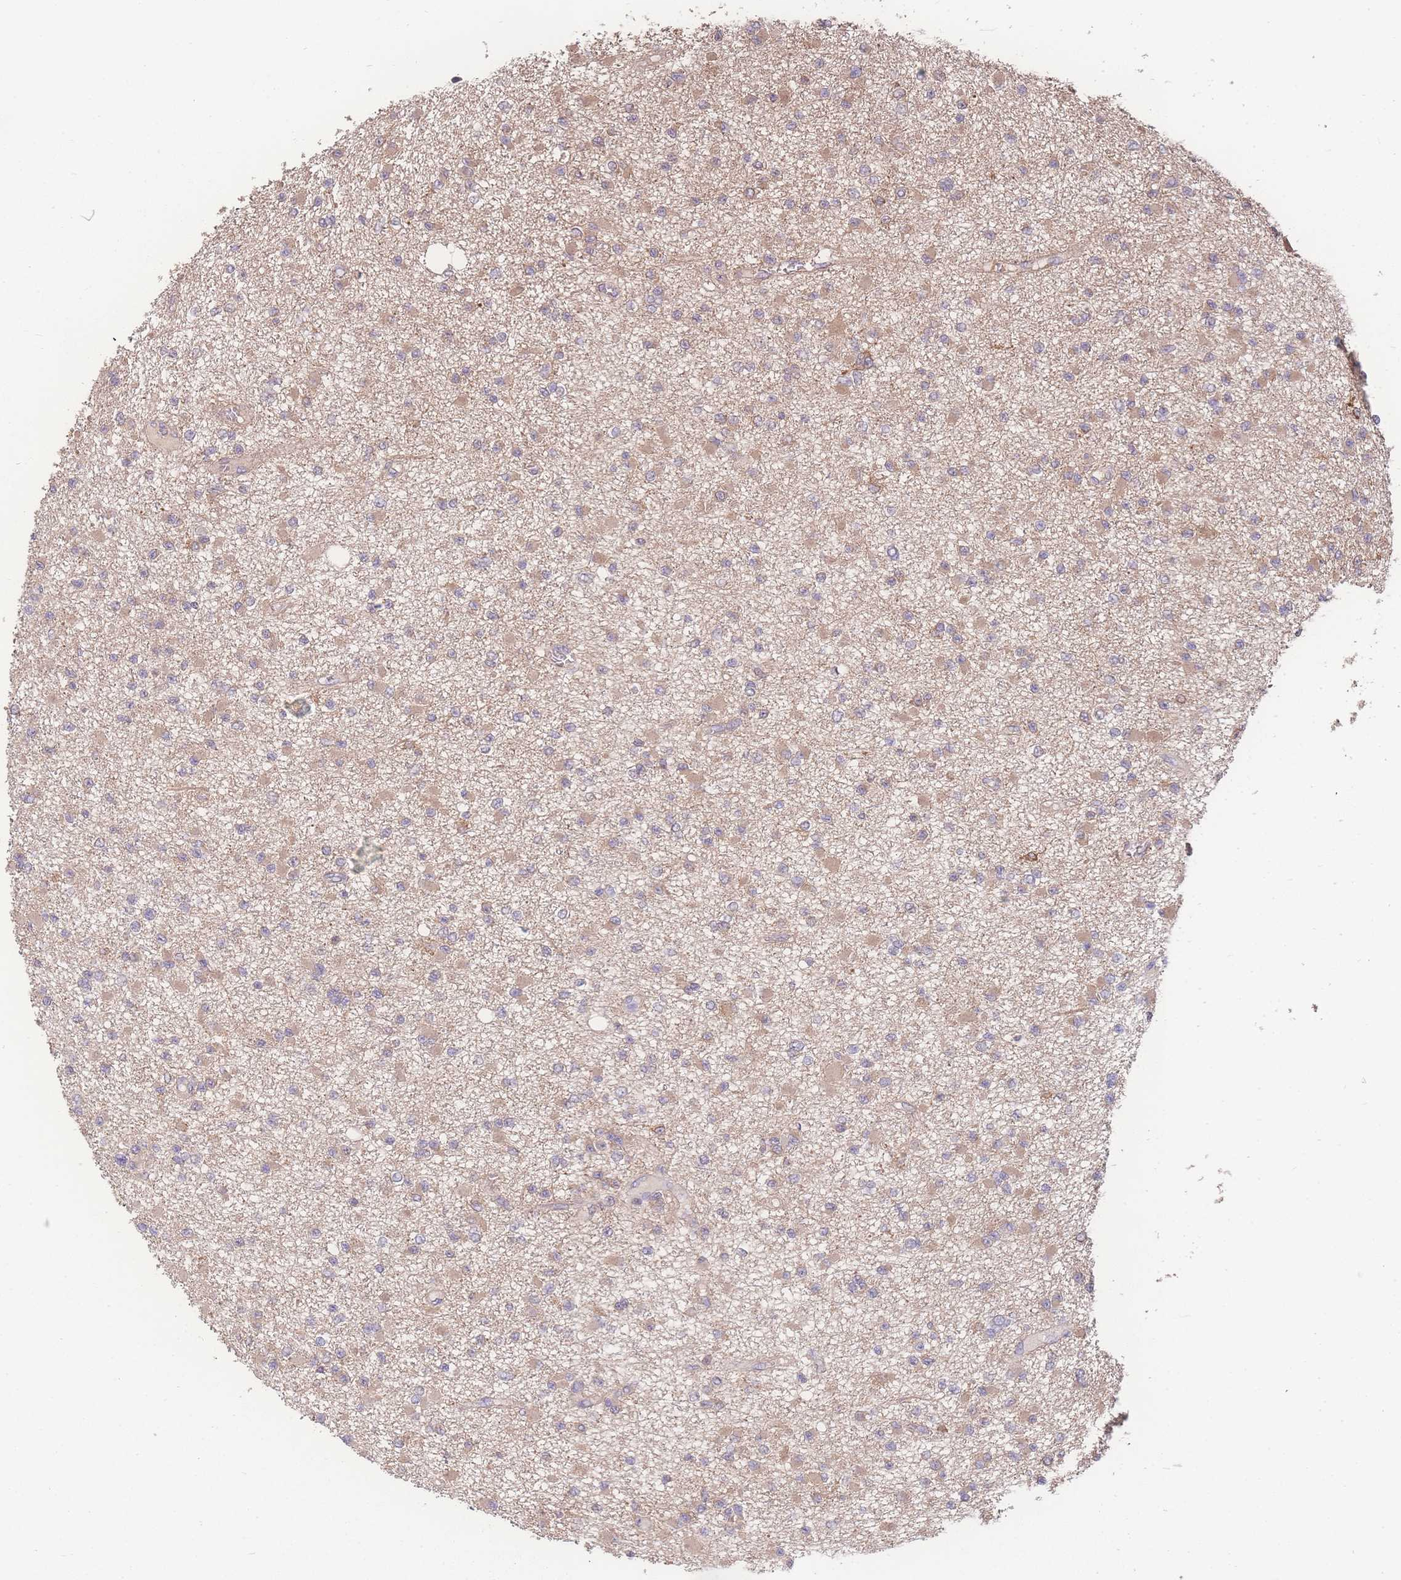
{"staining": {"intensity": "moderate", "quantity": "25%-75%", "location": "cytoplasmic/membranous"}, "tissue": "glioma", "cell_type": "Tumor cells", "image_type": "cancer", "snomed": [{"axis": "morphology", "description": "Glioma, malignant, Low grade"}, {"axis": "topography", "description": "Brain"}], "caption": "IHC (DAB (3,3'-diaminobenzidine)) staining of human glioma displays moderate cytoplasmic/membranous protein staining in approximately 25%-75% of tumor cells.", "gene": "GIPR", "patient": {"sex": "female", "age": 22}}